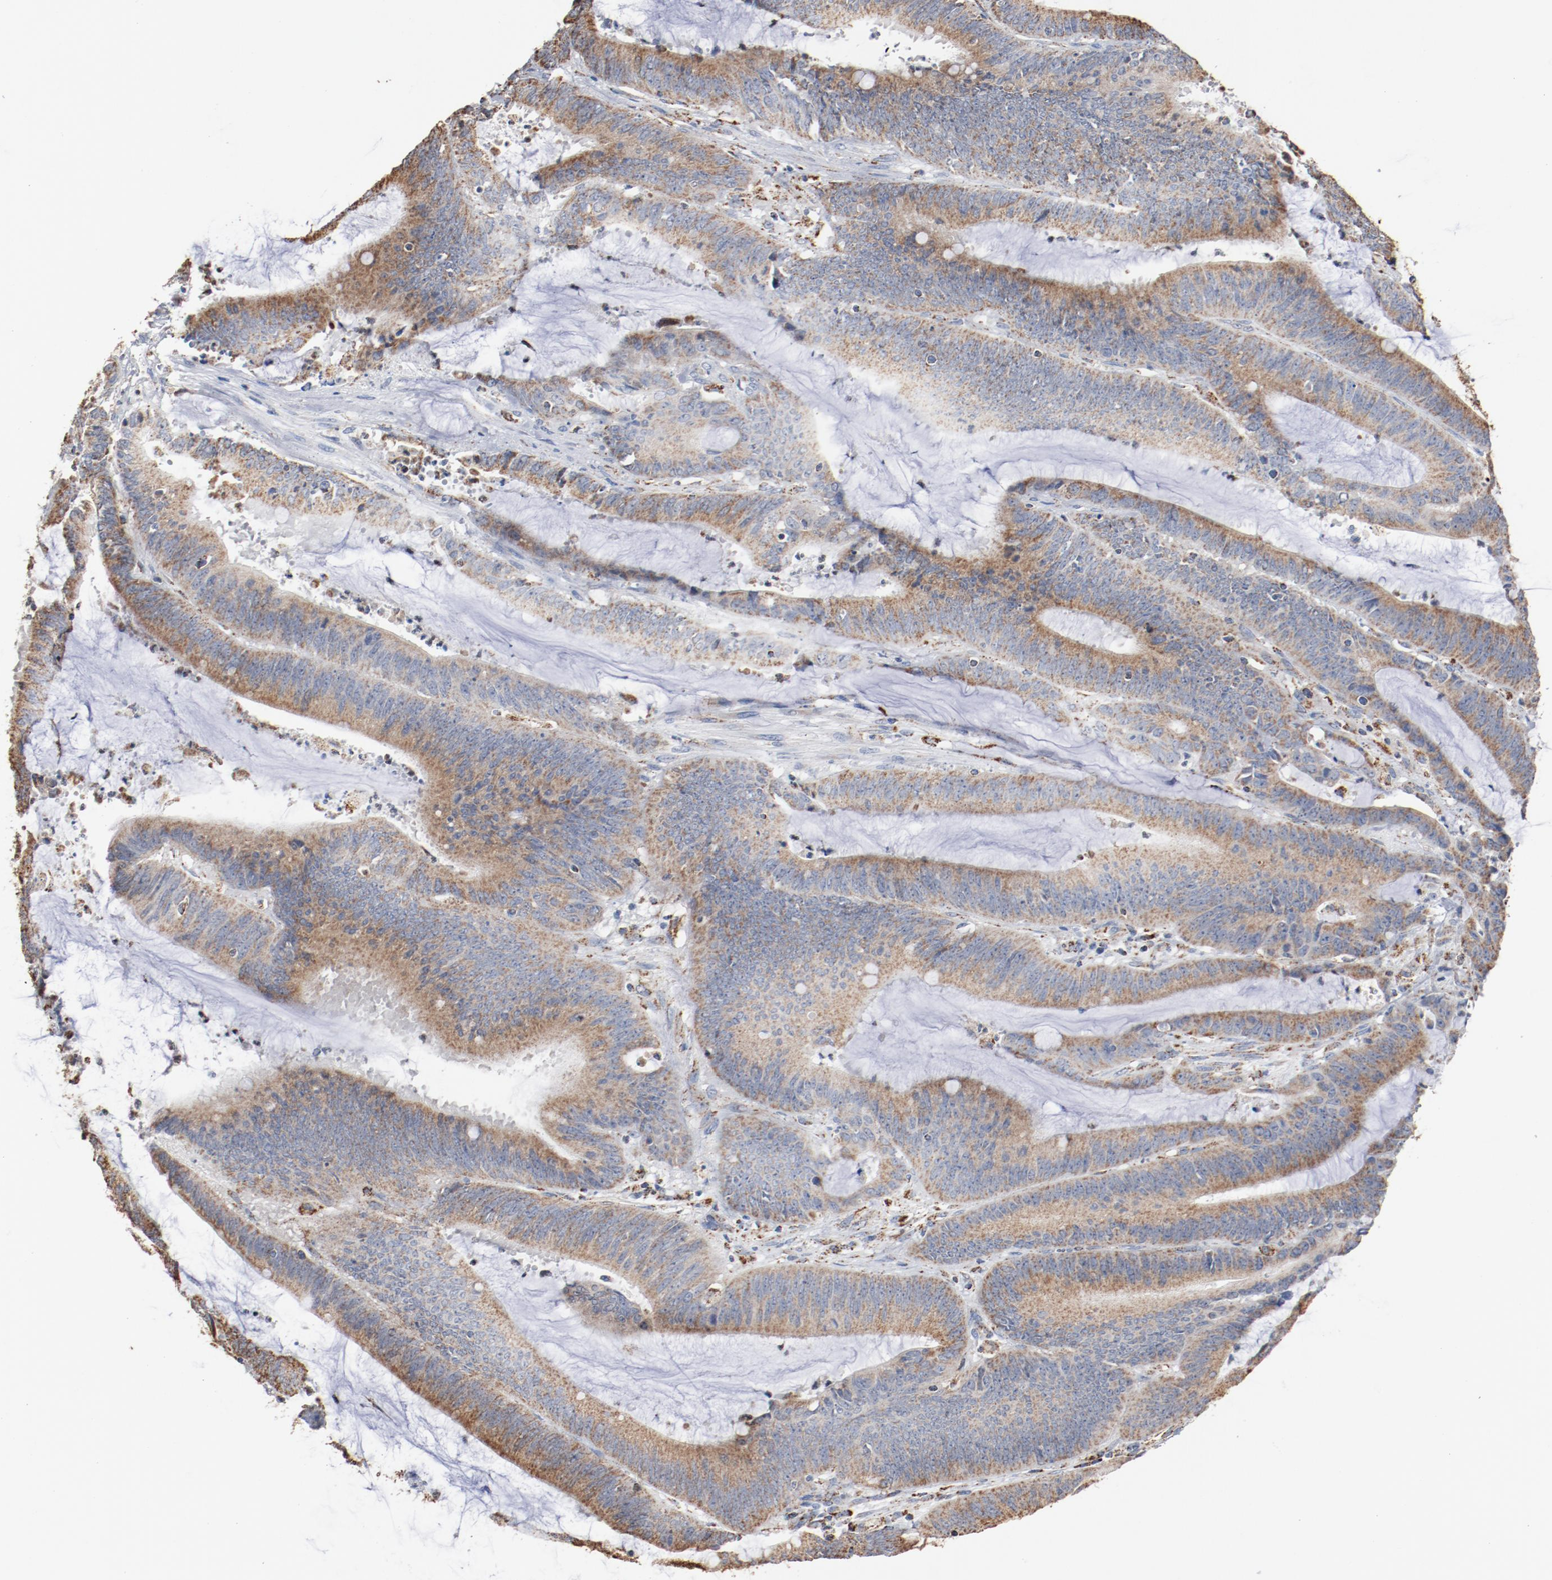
{"staining": {"intensity": "strong", "quantity": ">75%", "location": "cytoplasmic/membranous"}, "tissue": "colorectal cancer", "cell_type": "Tumor cells", "image_type": "cancer", "snomed": [{"axis": "morphology", "description": "Adenocarcinoma, NOS"}, {"axis": "topography", "description": "Rectum"}], "caption": "Tumor cells demonstrate strong cytoplasmic/membranous positivity in approximately >75% of cells in adenocarcinoma (colorectal).", "gene": "NDUFS4", "patient": {"sex": "female", "age": 66}}